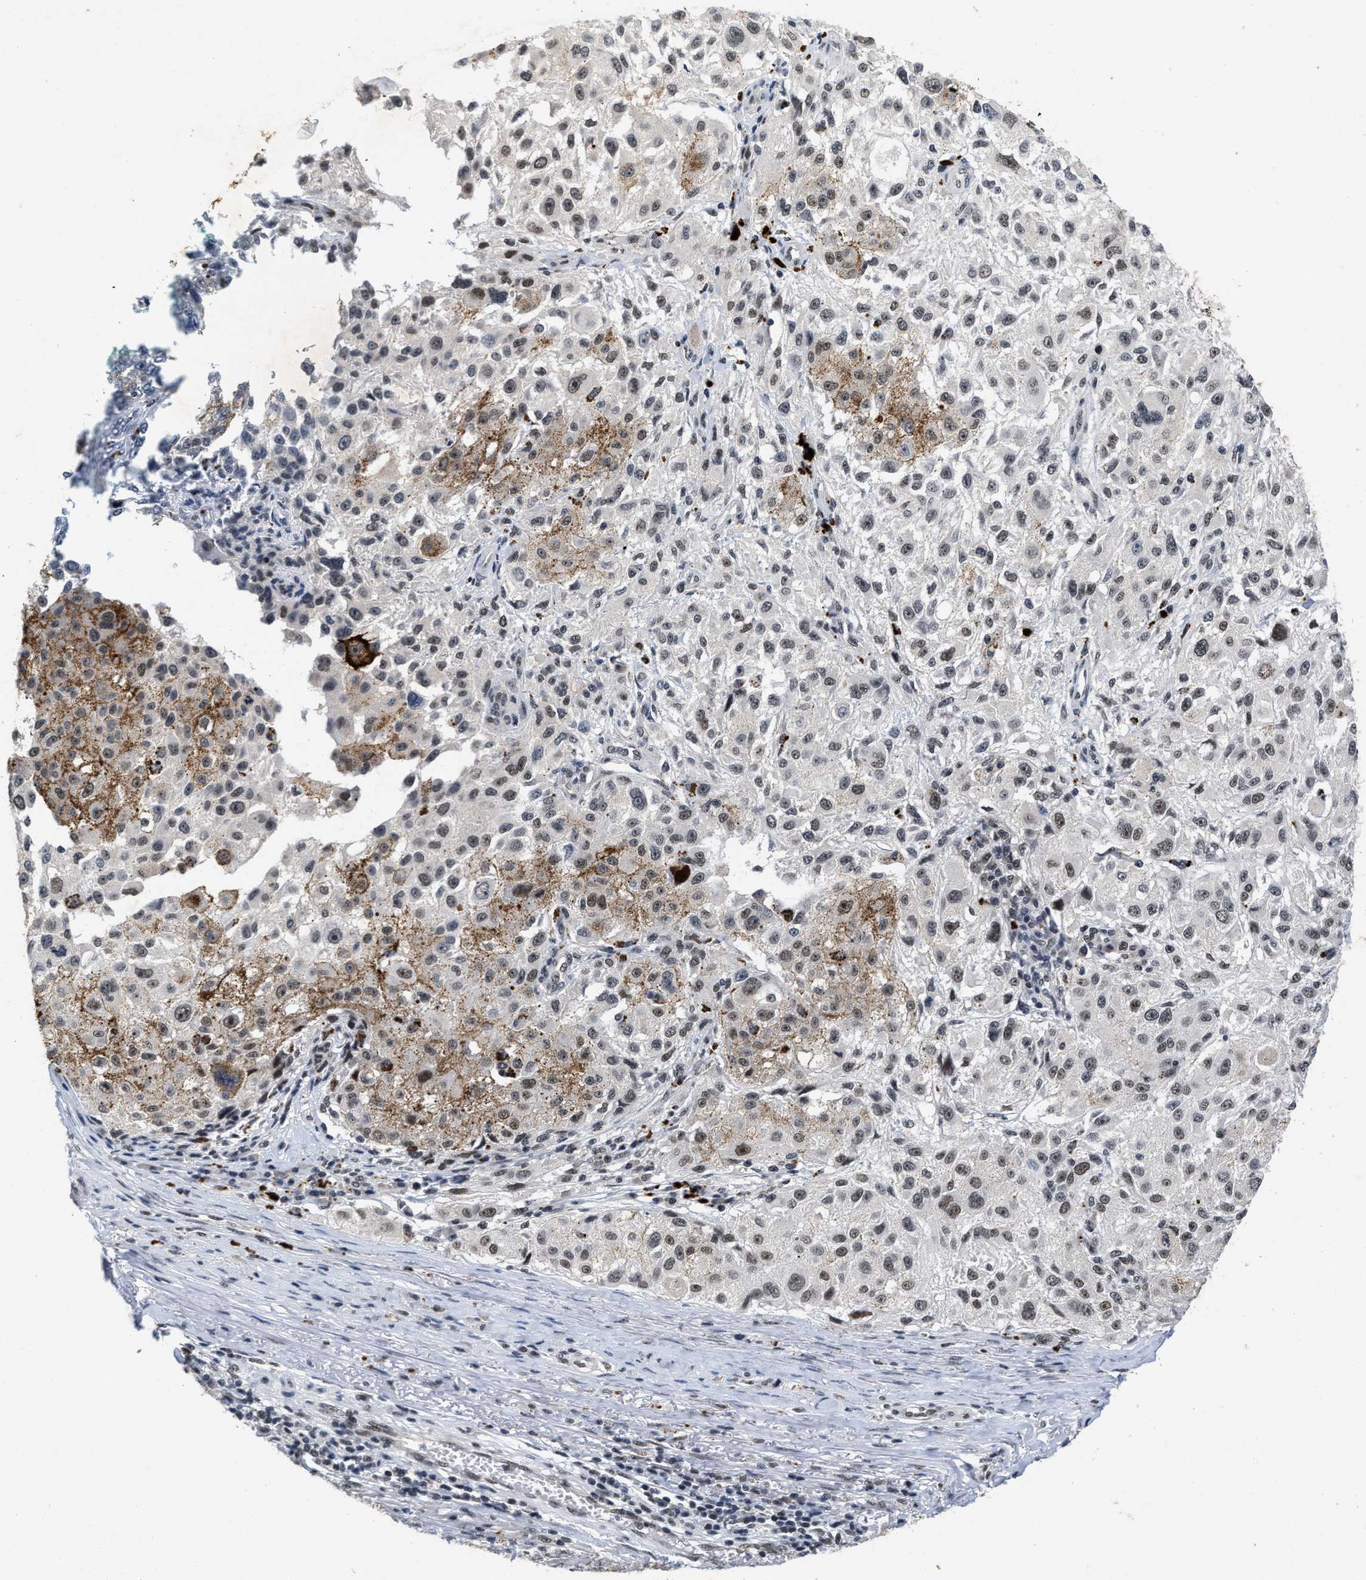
{"staining": {"intensity": "moderate", "quantity": "<25%", "location": "nuclear"}, "tissue": "melanoma", "cell_type": "Tumor cells", "image_type": "cancer", "snomed": [{"axis": "morphology", "description": "Necrosis, NOS"}, {"axis": "morphology", "description": "Malignant melanoma, NOS"}, {"axis": "topography", "description": "Skin"}], "caption": "Moderate nuclear protein expression is present in approximately <25% of tumor cells in malignant melanoma. The staining was performed using DAB to visualize the protein expression in brown, while the nuclei were stained in blue with hematoxylin (Magnification: 20x).", "gene": "INIP", "patient": {"sex": "female", "age": 87}}